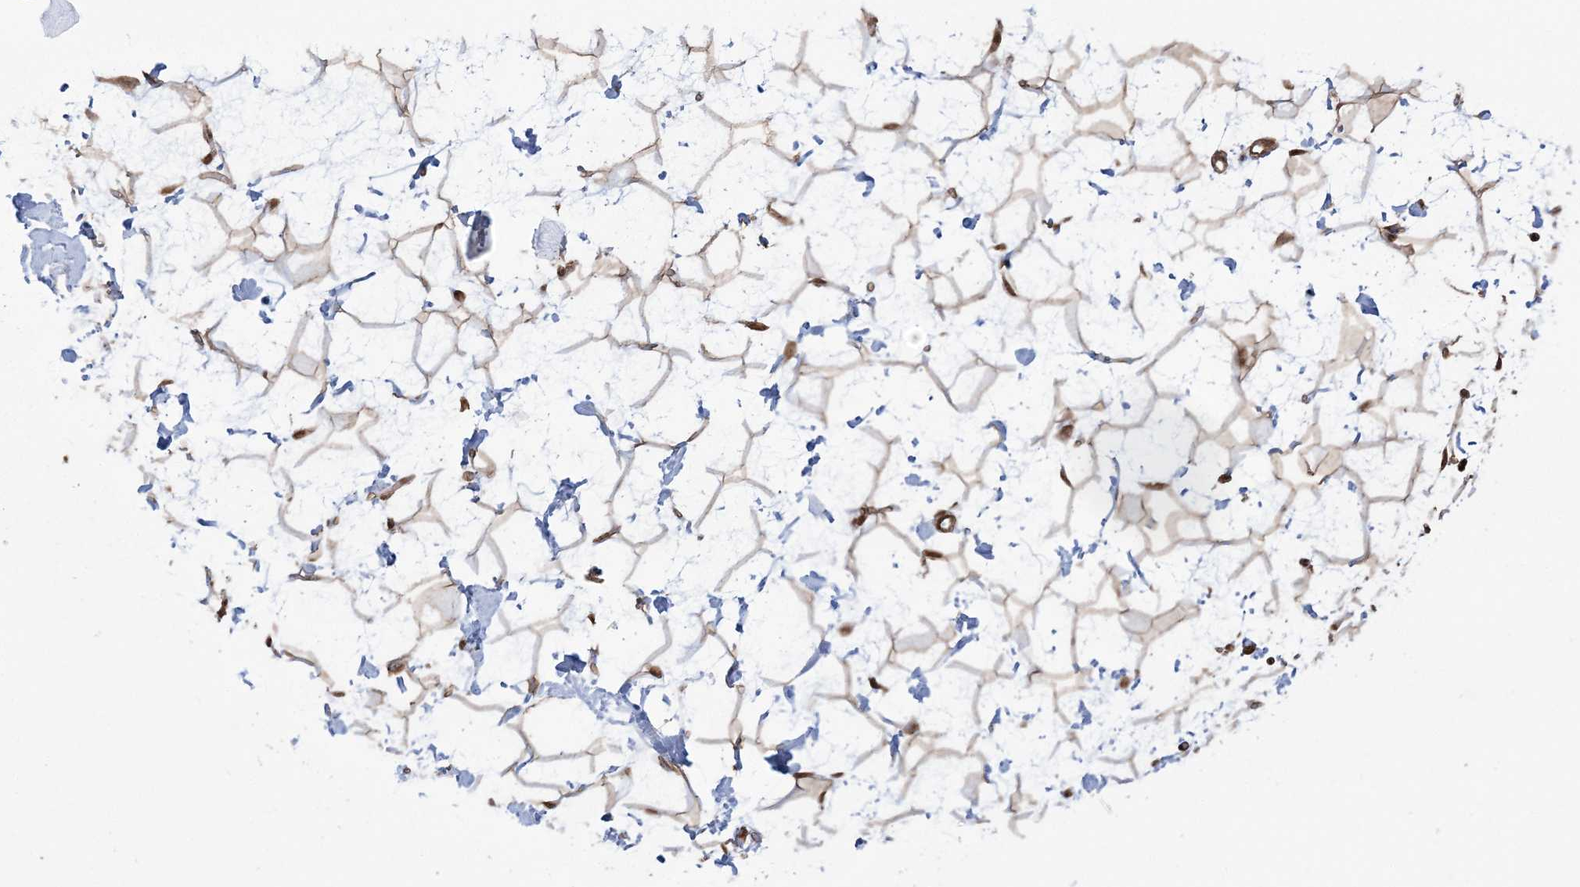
{"staining": {"intensity": "strong", "quantity": ">75%", "location": "nuclear"}, "tissue": "breast", "cell_type": "Adipocytes", "image_type": "normal", "snomed": [{"axis": "morphology", "description": "Normal tissue, NOS"}, {"axis": "morphology", "description": "Adenoma, NOS"}, {"axis": "topography", "description": "Breast"}], "caption": "The photomicrograph exhibits immunohistochemical staining of unremarkable breast. There is strong nuclear staining is seen in approximately >75% of adipocytes.", "gene": "ZNF839", "patient": {"sex": "female", "age": 23}}